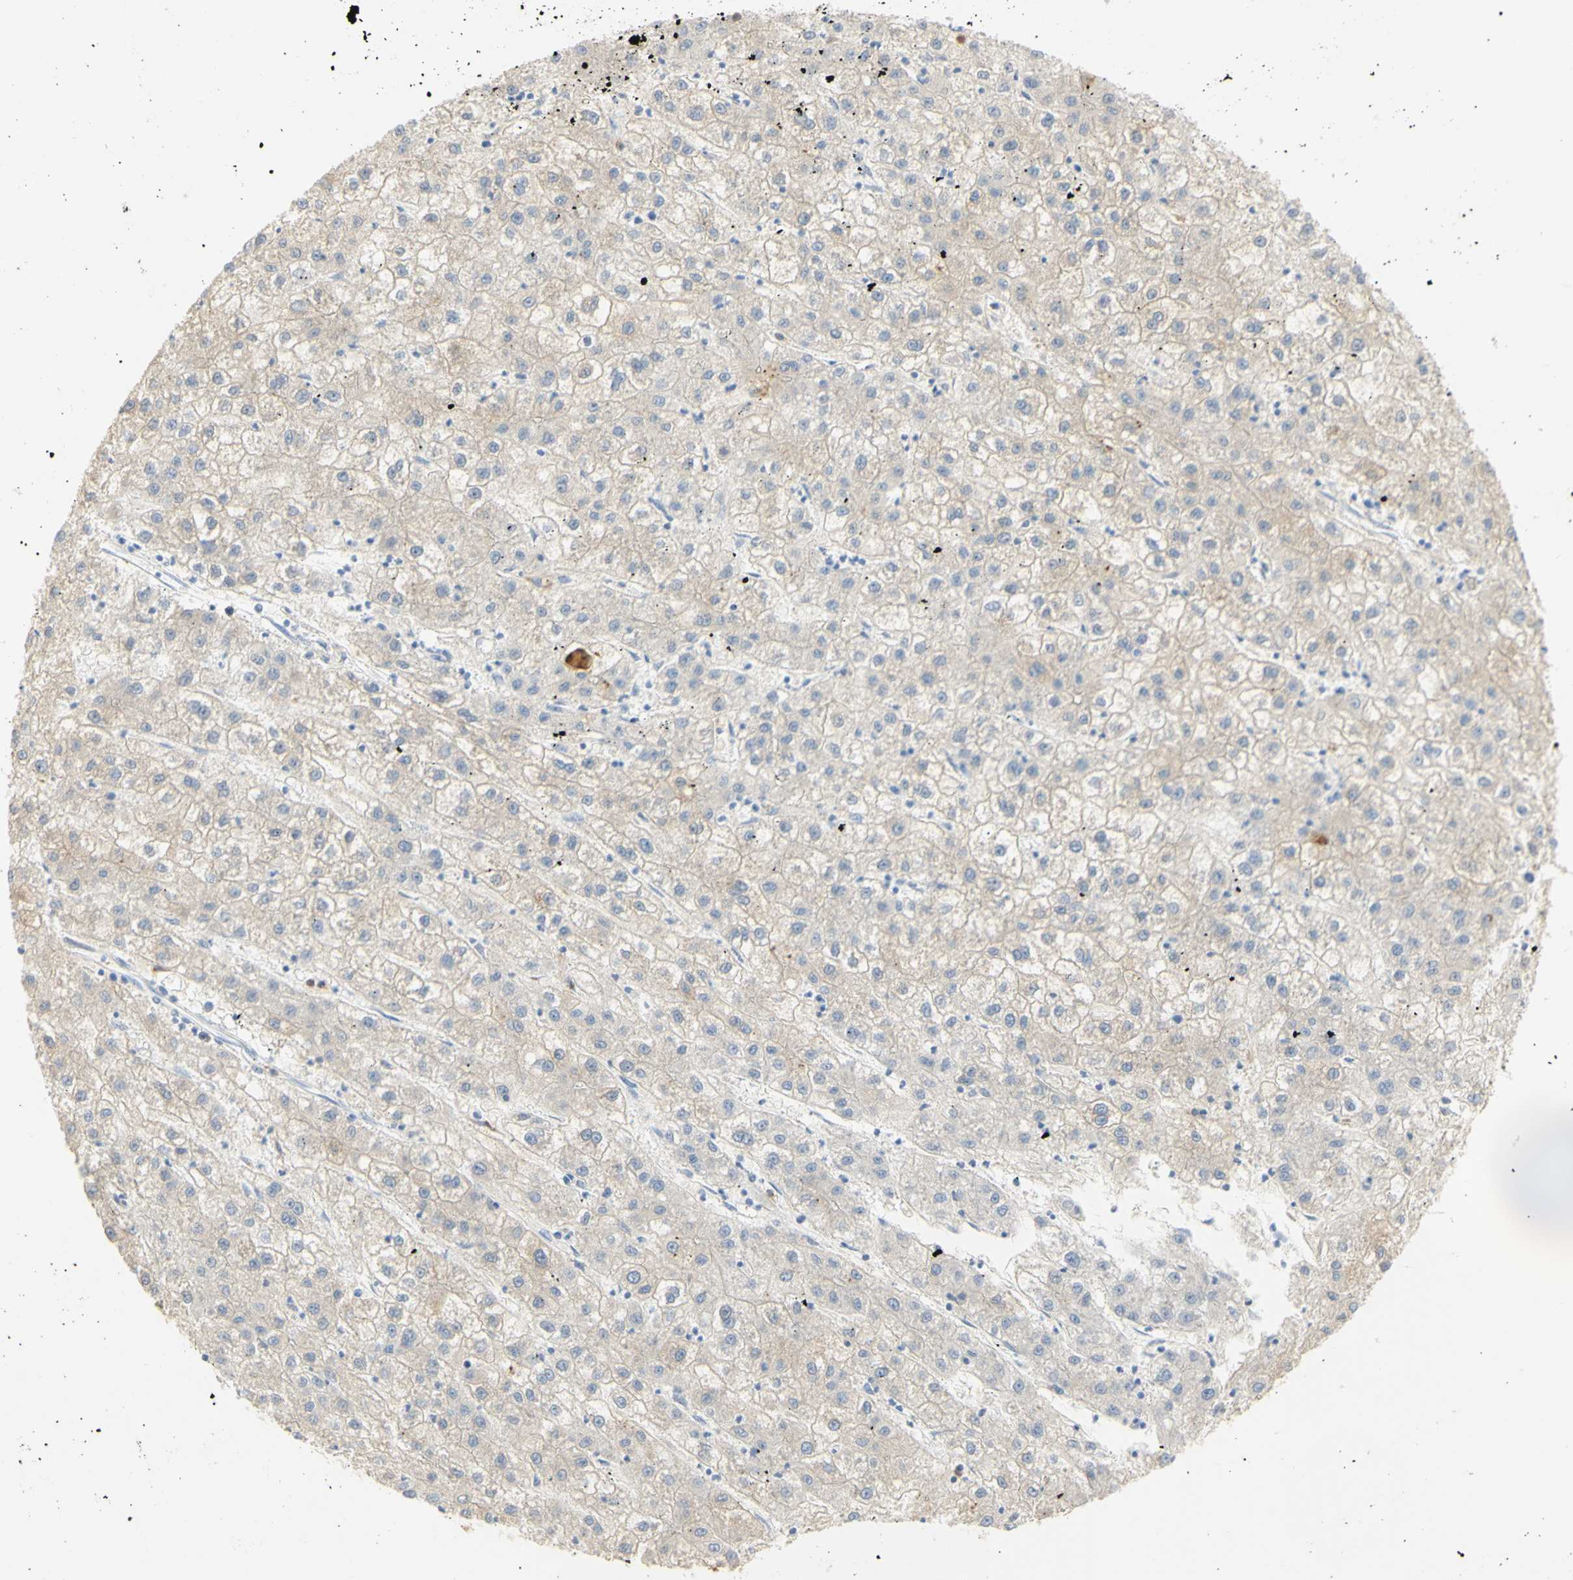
{"staining": {"intensity": "weak", "quantity": ">75%", "location": "cytoplasmic/membranous"}, "tissue": "liver cancer", "cell_type": "Tumor cells", "image_type": "cancer", "snomed": [{"axis": "morphology", "description": "Carcinoma, Hepatocellular, NOS"}, {"axis": "topography", "description": "Liver"}], "caption": "Immunohistochemistry (IHC) staining of liver cancer, which shows low levels of weak cytoplasmic/membranous staining in about >75% of tumor cells indicating weak cytoplasmic/membranous protein staining. The staining was performed using DAB (brown) for protein detection and nuclei were counterstained in hematoxylin (blue).", "gene": "B4GALNT3", "patient": {"sex": "male", "age": 72}}